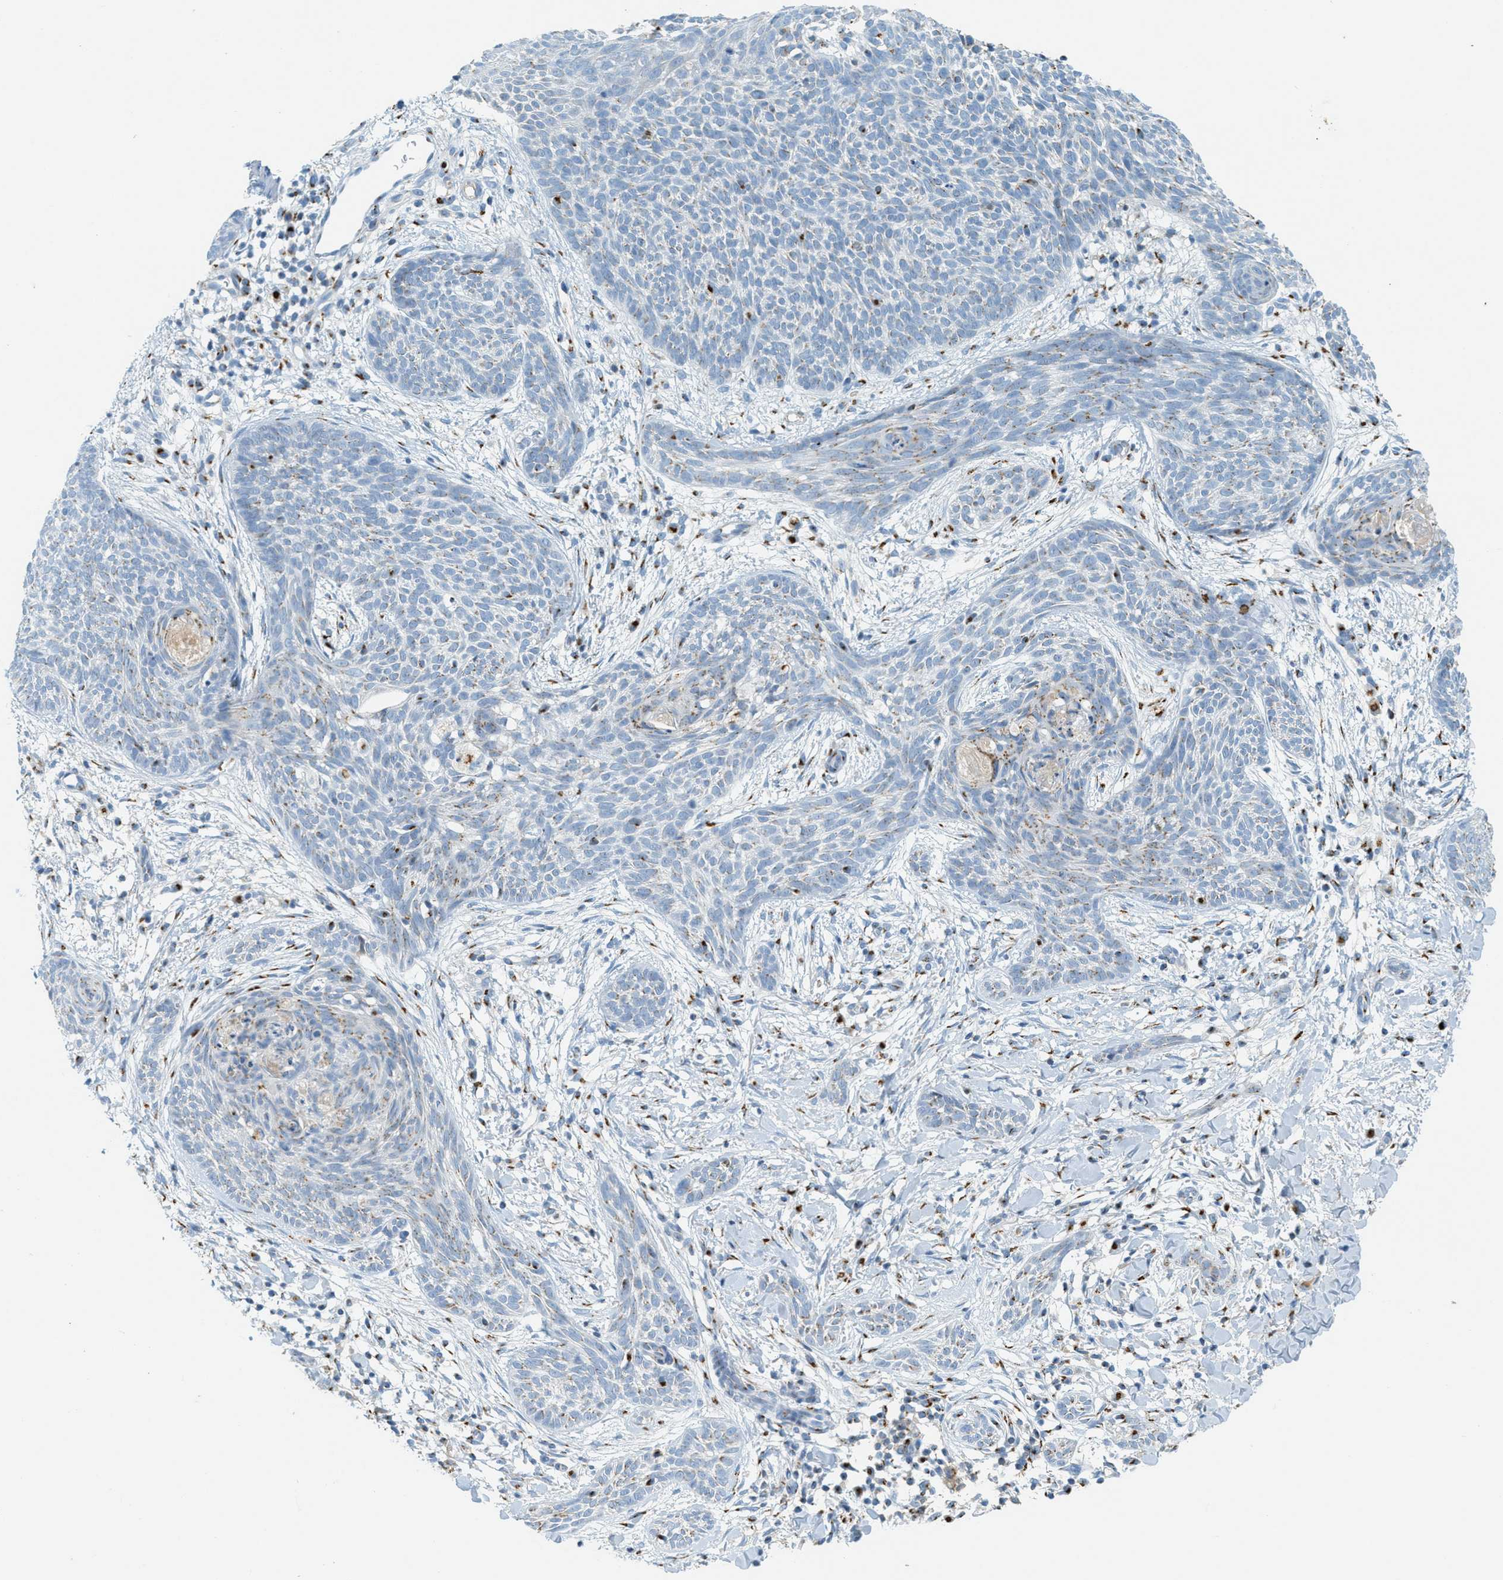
{"staining": {"intensity": "negative", "quantity": "none", "location": "none"}, "tissue": "skin cancer", "cell_type": "Tumor cells", "image_type": "cancer", "snomed": [{"axis": "morphology", "description": "Basal cell carcinoma"}, {"axis": "topography", "description": "Skin"}], "caption": "A photomicrograph of human basal cell carcinoma (skin) is negative for staining in tumor cells.", "gene": "ENTPD4", "patient": {"sex": "female", "age": 59}}